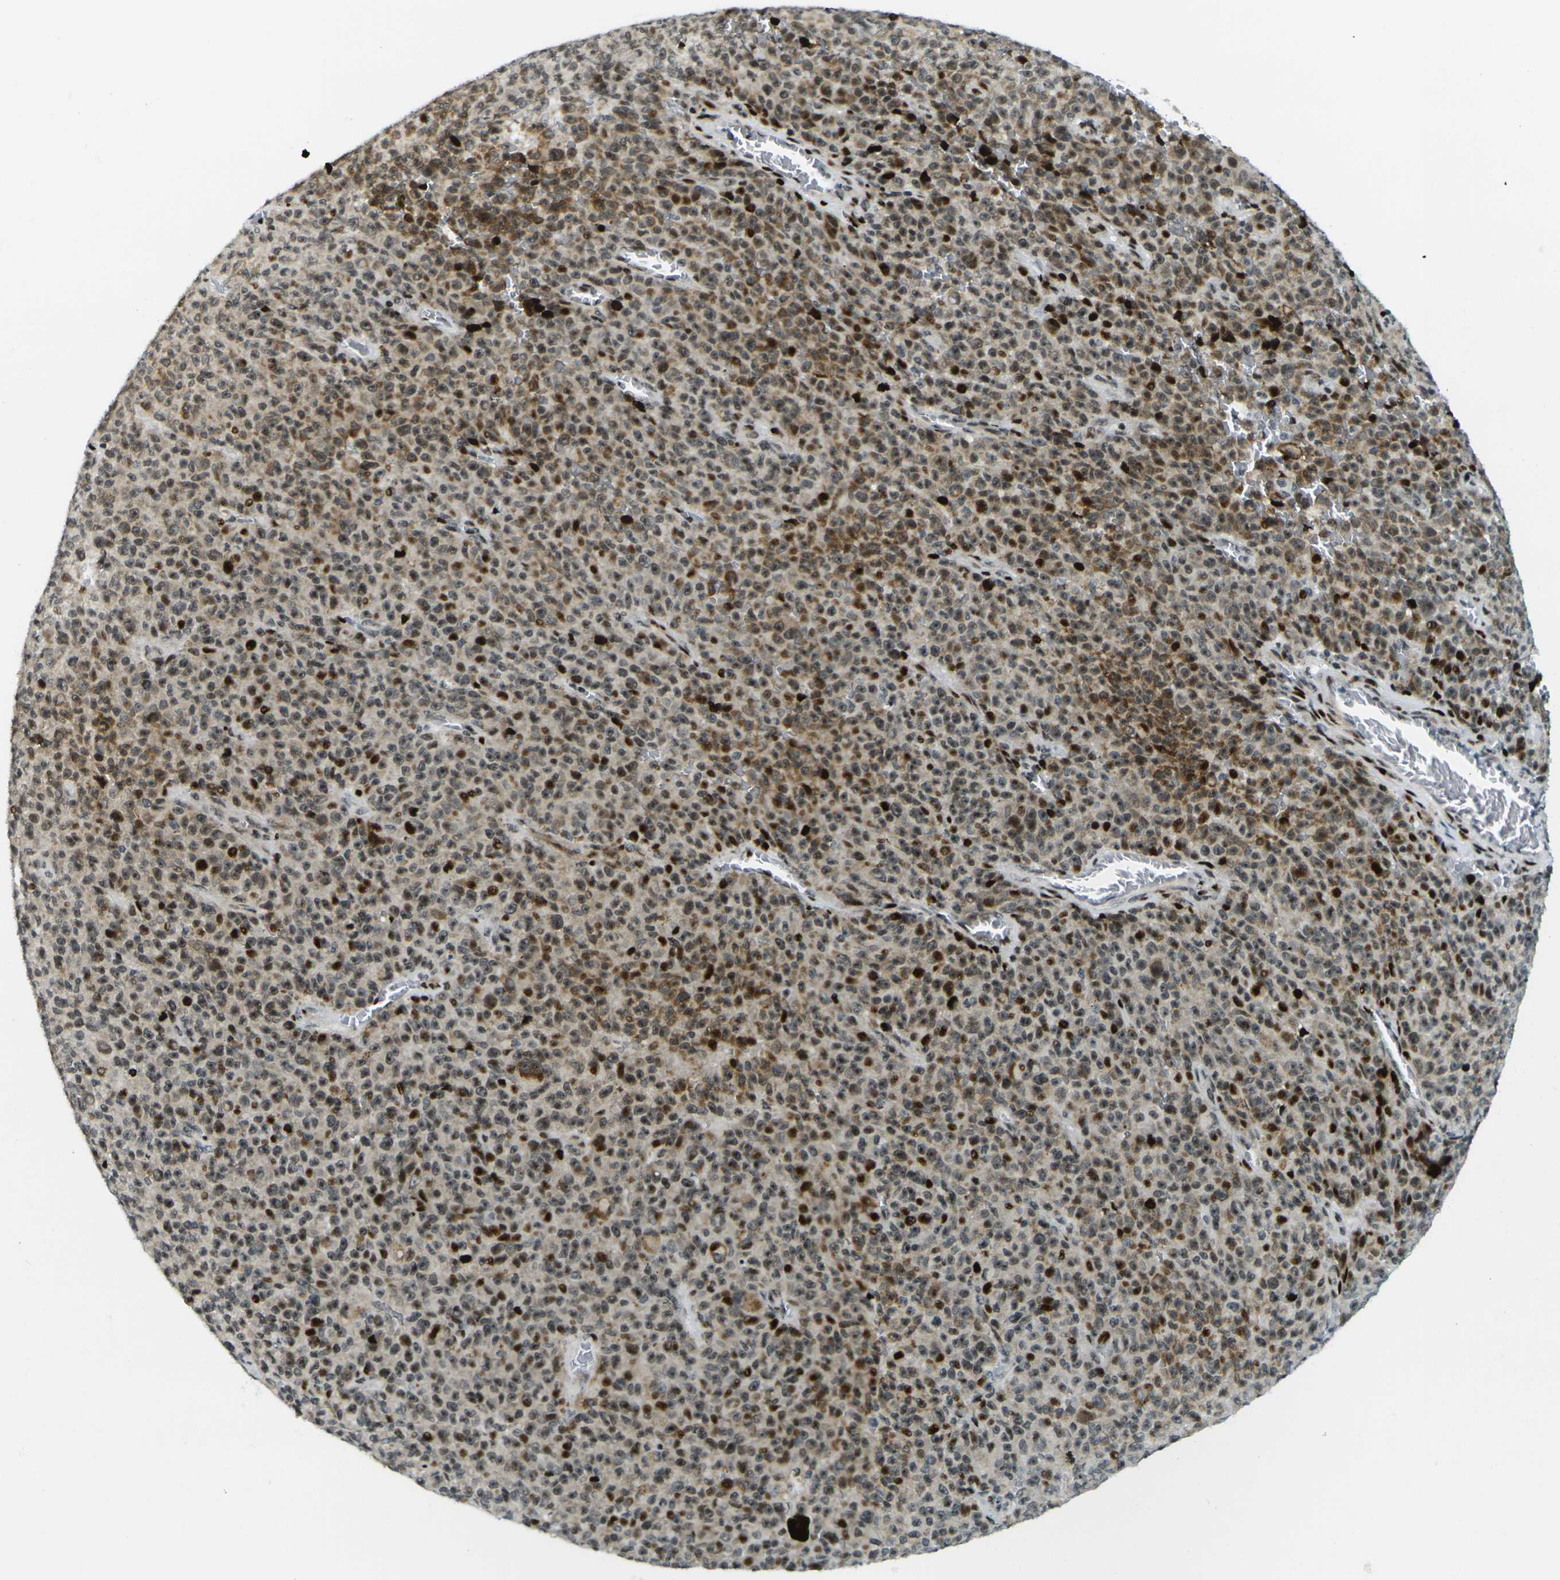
{"staining": {"intensity": "moderate", "quantity": ">75%", "location": "cytoplasmic/membranous,nuclear"}, "tissue": "melanoma", "cell_type": "Tumor cells", "image_type": "cancer", "snomed": [{"axis": "morphology", "description": "Malignant melanoma, NOS"}, {"axis": "topography", "description": "Skin"}], "caption": "This photomicrograph displays immunohistochemistry staining of melanoma, with medium moderate cytoplasmic/membranous and nuclear positivity in approximately >75% of tumor cells.", "gene": "H3-3A", "patient": {"sex": "female", "age": 82}}